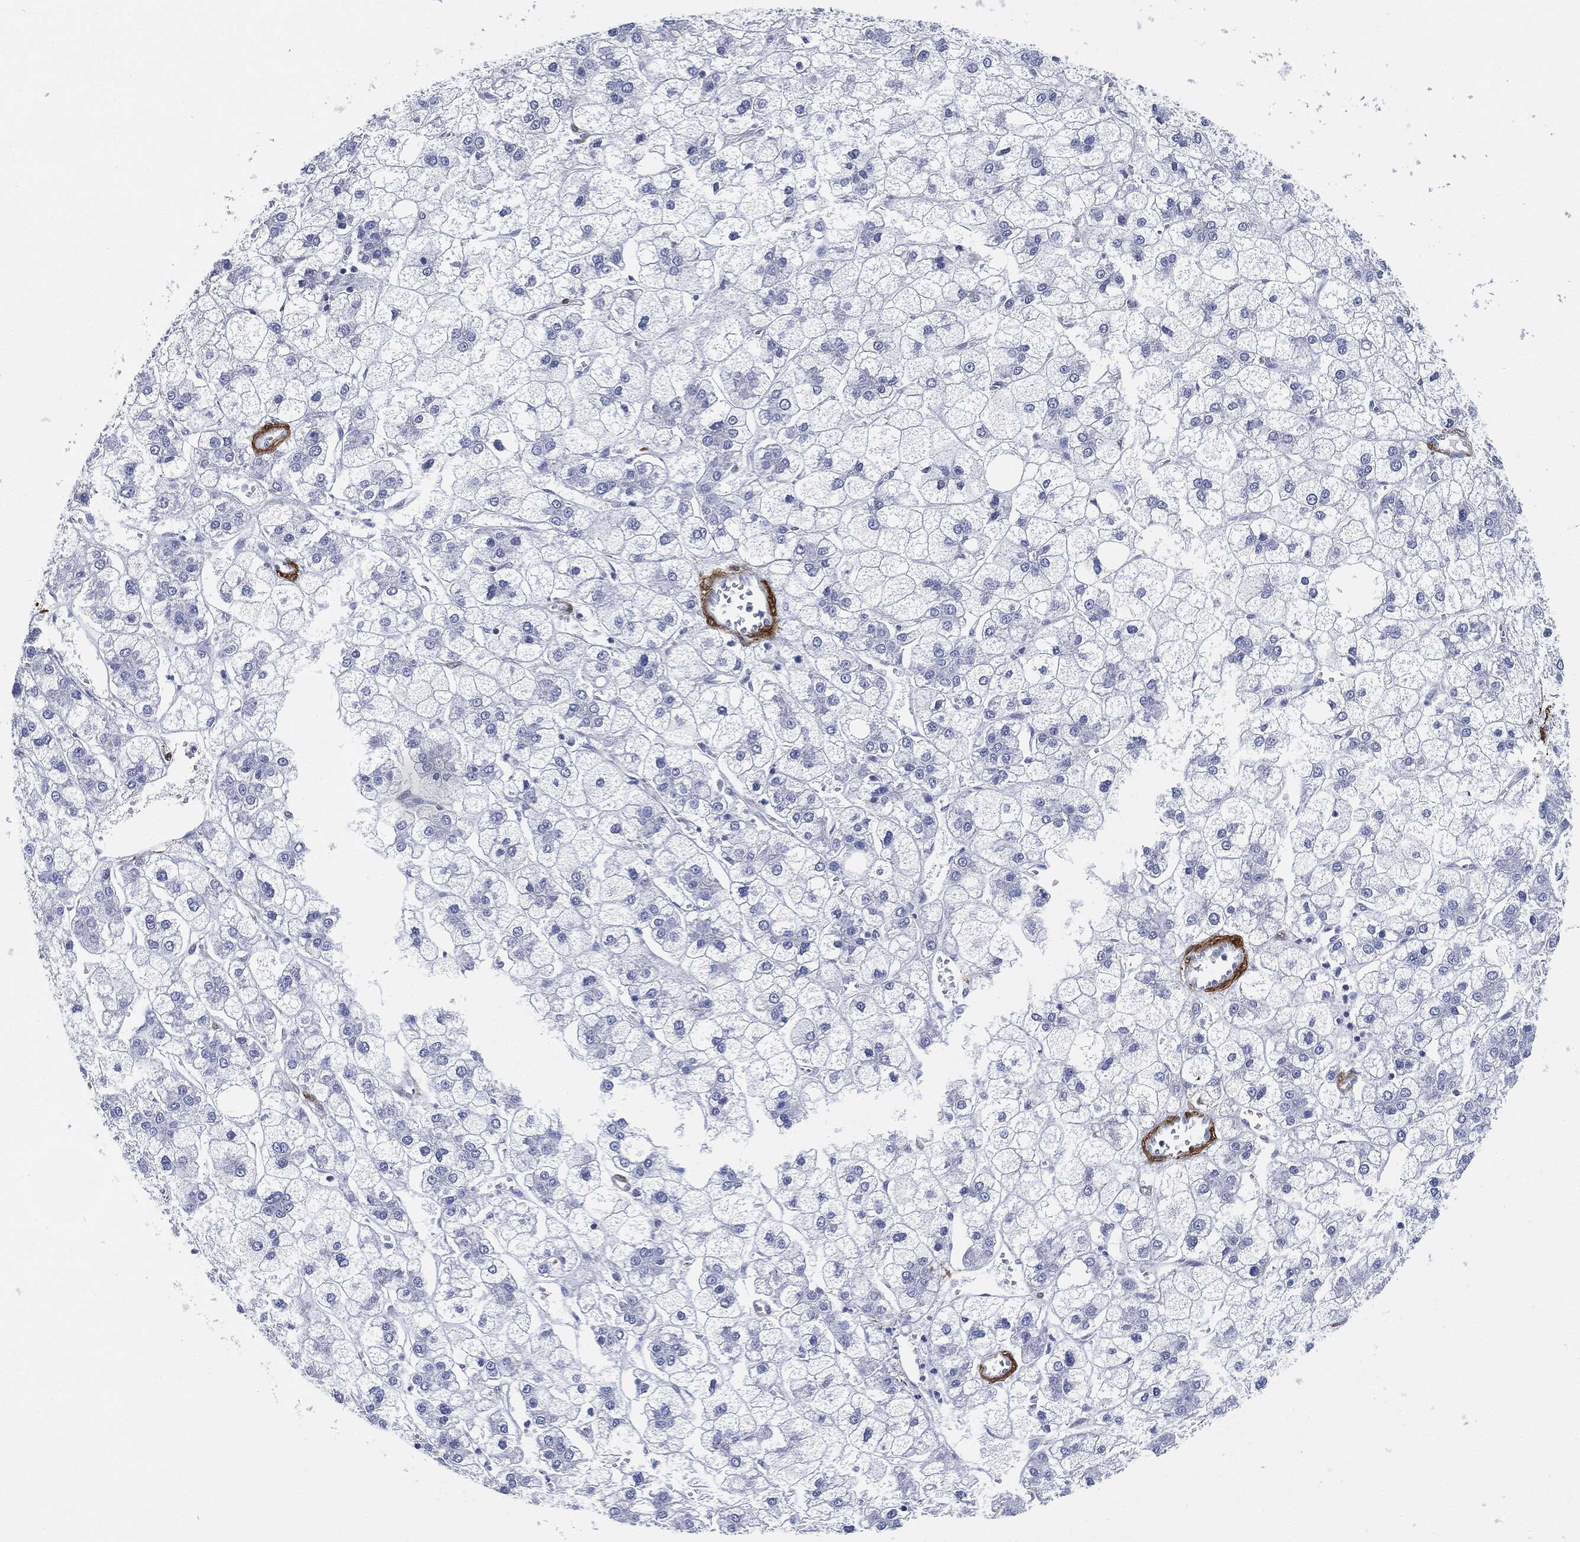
{"staining": {"intensity": "negative", "quantity": "none", "location": "none"}, "tissue": "liver cancer", "cell_type": "Tumor cells", "image_type": "cancer", "snomed": [{"axis": "morphology", "description": "Carcinoma, Hepatocellular, NOS"}, {"axis": "topography", "description": "Liver"}], "caption": "The IHC image has no significant staining in tumor cells of liver hepatocellular carcinoma tissue.", "gene": "TAGLN", "patient": {"sex": "male", "age": 73}}